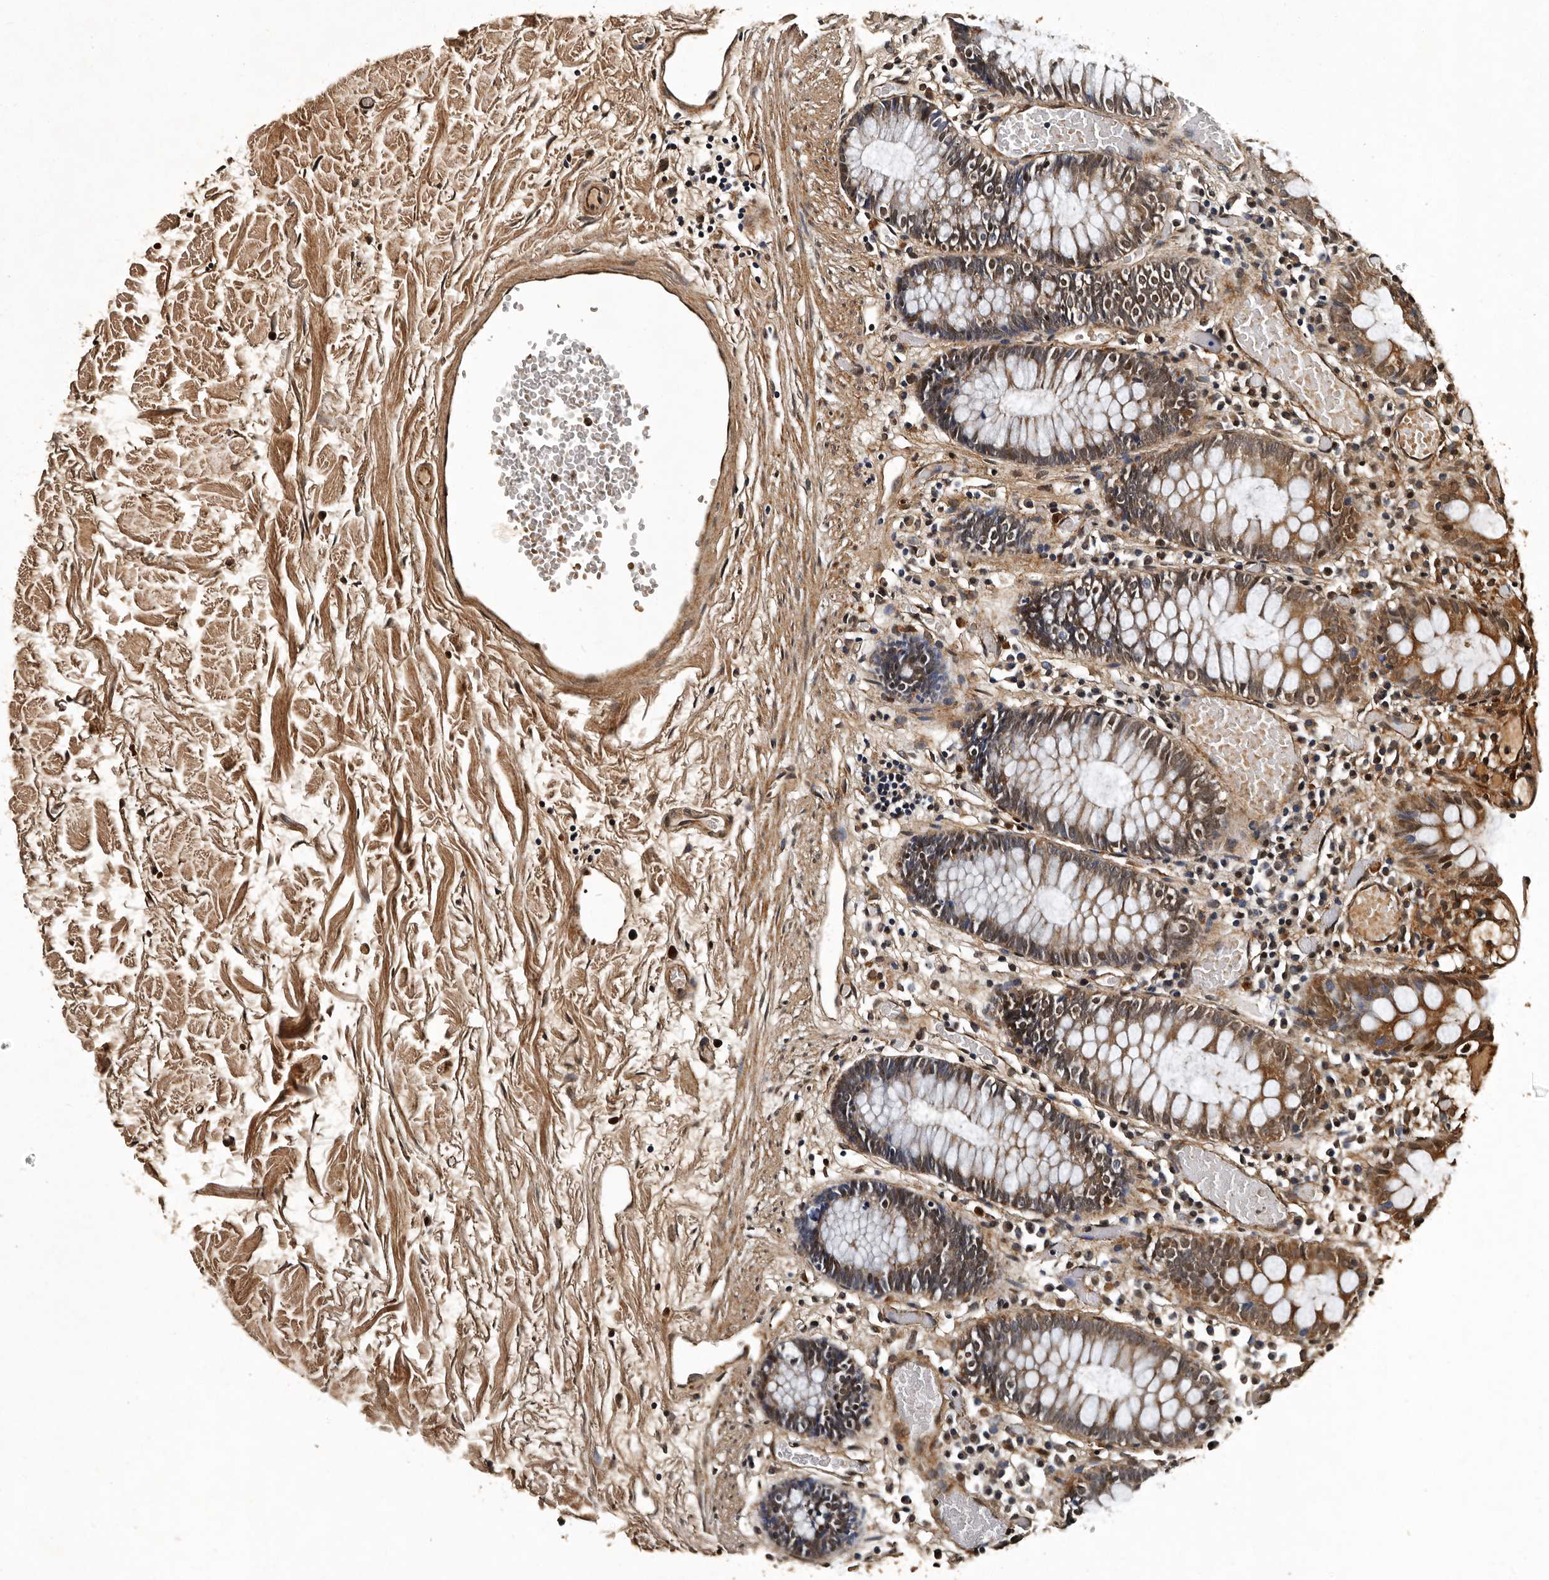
{"staining": {"intensity": "moderate", "quantity": ">75%", "location": "cytoplasmic/membranous,nuclear"}, "tissue": "colon", "cell_type": "Endothelial cells", "image_type": "normal", "snomed": [{"axis": "morphology", "description": "Normal tissue, NOS"}, {"axis": "topography", "description": "Colon"}], "caption": "A brown stain labels moderate cytoplasmic/membranous,nuclear expression of a protein in endothelial cells of normal human colon. Immunohistochemistry stains the protein of interest in brown and the nuclei are stained blue.", "gene": "CPNE3", "patient": {"sex": "male", "age": 14}}